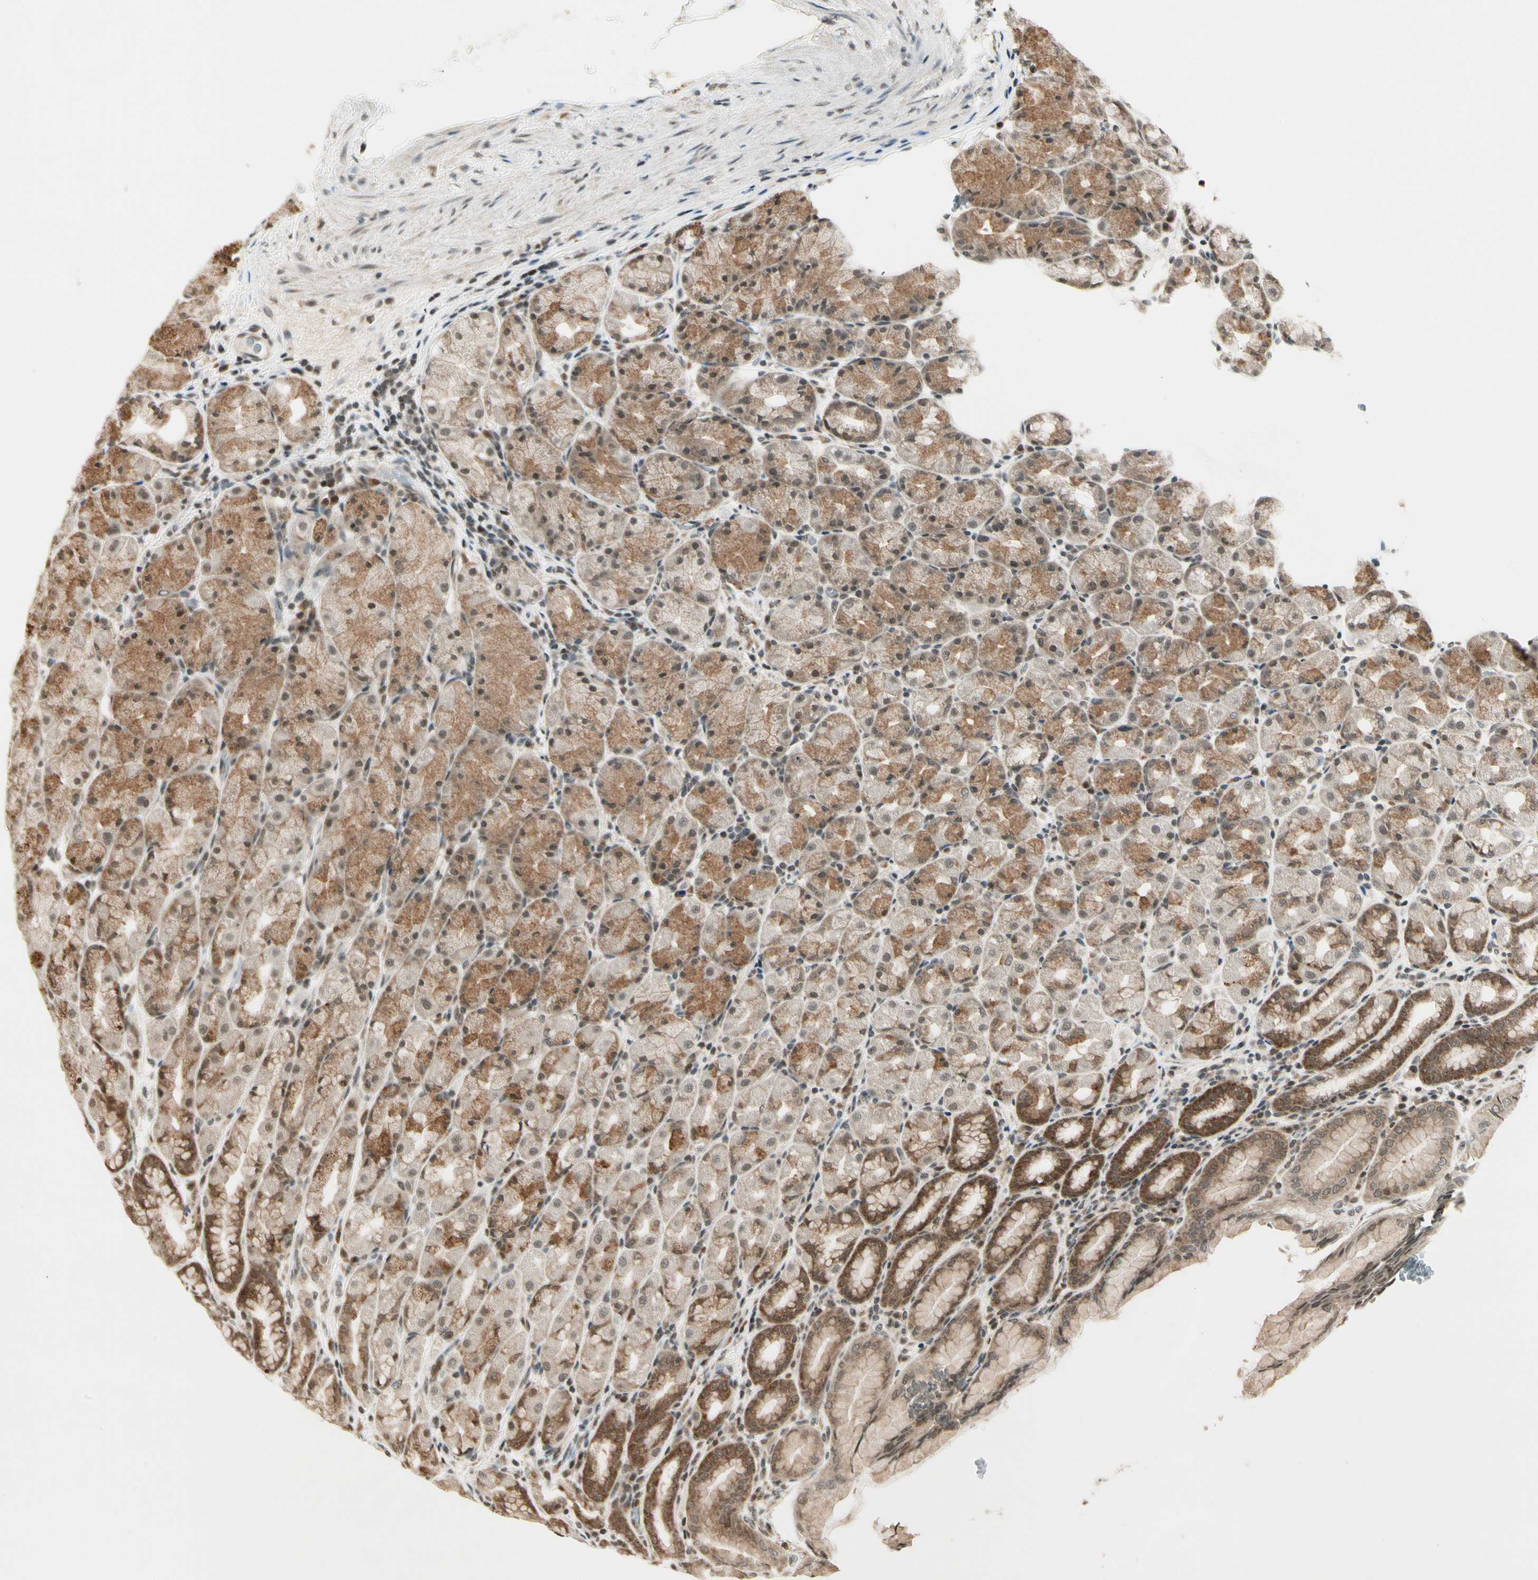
{"staining": {"intensity": "strong", "quantity": "25%-75%", "location": "cytoplasmic/membranous,nuclear"}, "tissue": "stomach", "cell_type": "Glandular cells", "image_type": "normal", "snomed": [{"axis": "morphology", "description": "Normal tissue, NOS"}, {"axis": "topography", "description": "Stomach, upper"}], "caption": "High-power microscopy captured an IHC histopathology image of benign stomach, revealing strong cytoplasmic/membranous,nuclear staining in about 25%-75% of glandular cells. (DAB (3,3'-diaminobenzidine) = brown stain, brightfield microscopy at high magnification).", "gene": "SMN2", "patient": {"sex": "male", "age": 68}}